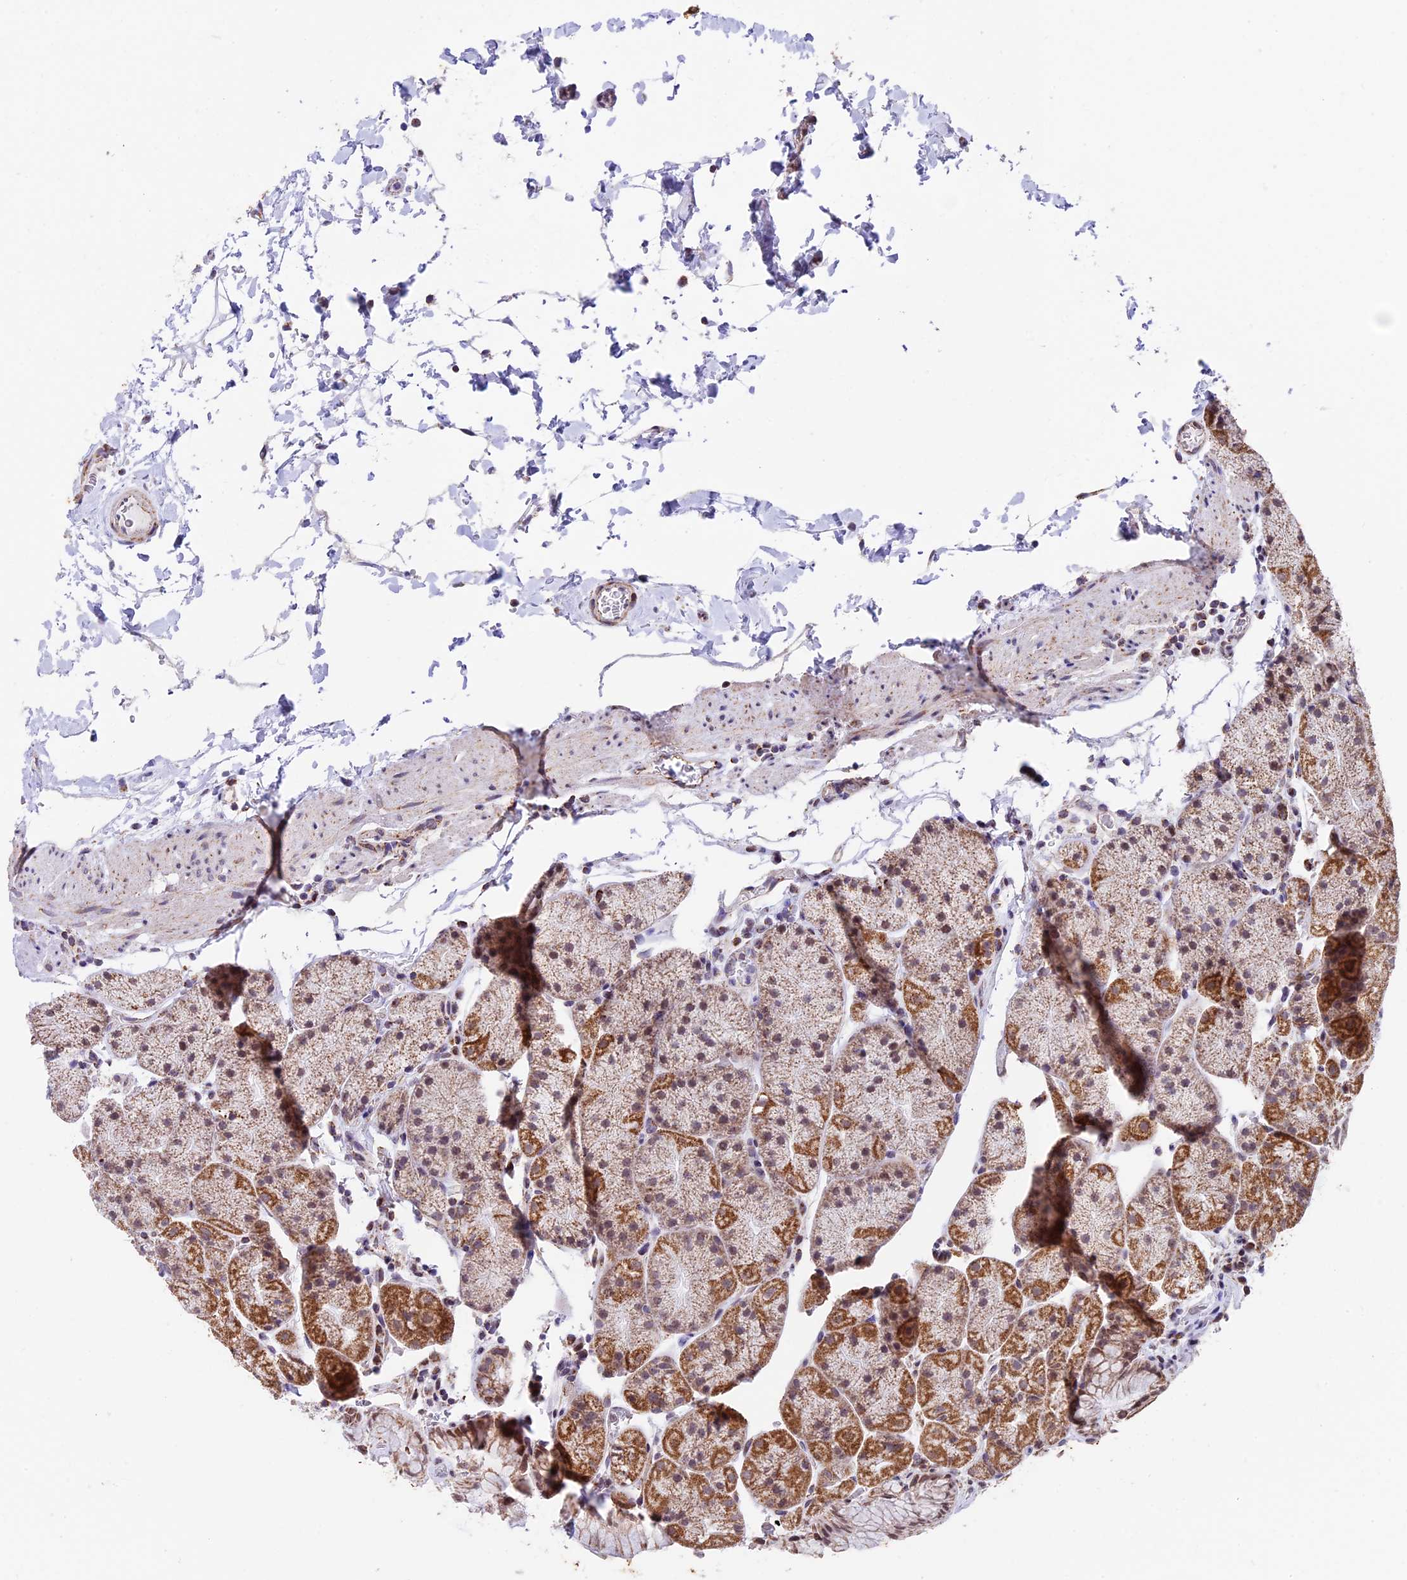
{"staining": {"intensity": "moderate", "quantity": "25%-75%", "location": "cytoplasmic/membranous"}, "tissue": "stomach", "cell_type": "Glandular cells", "image_type": "normal", "snomed": [{"axis": "morphology", "description": "Normal tissue, NOS"}, {"axis": "topography", "description": "Stomach, upper"}, {"axis": "topography", "description": "Stomach, lower"}], "caption": "This micrograph reveals benign stomach stained with immunohistochemistry to label a protein in brown. The cytoplasmic/membranous of glandular cells show moderate positivity for the protein. Nuclei are counter-stained blue.", "gene": "TFAM", "patient": {"sex": "male", "age": 67}}